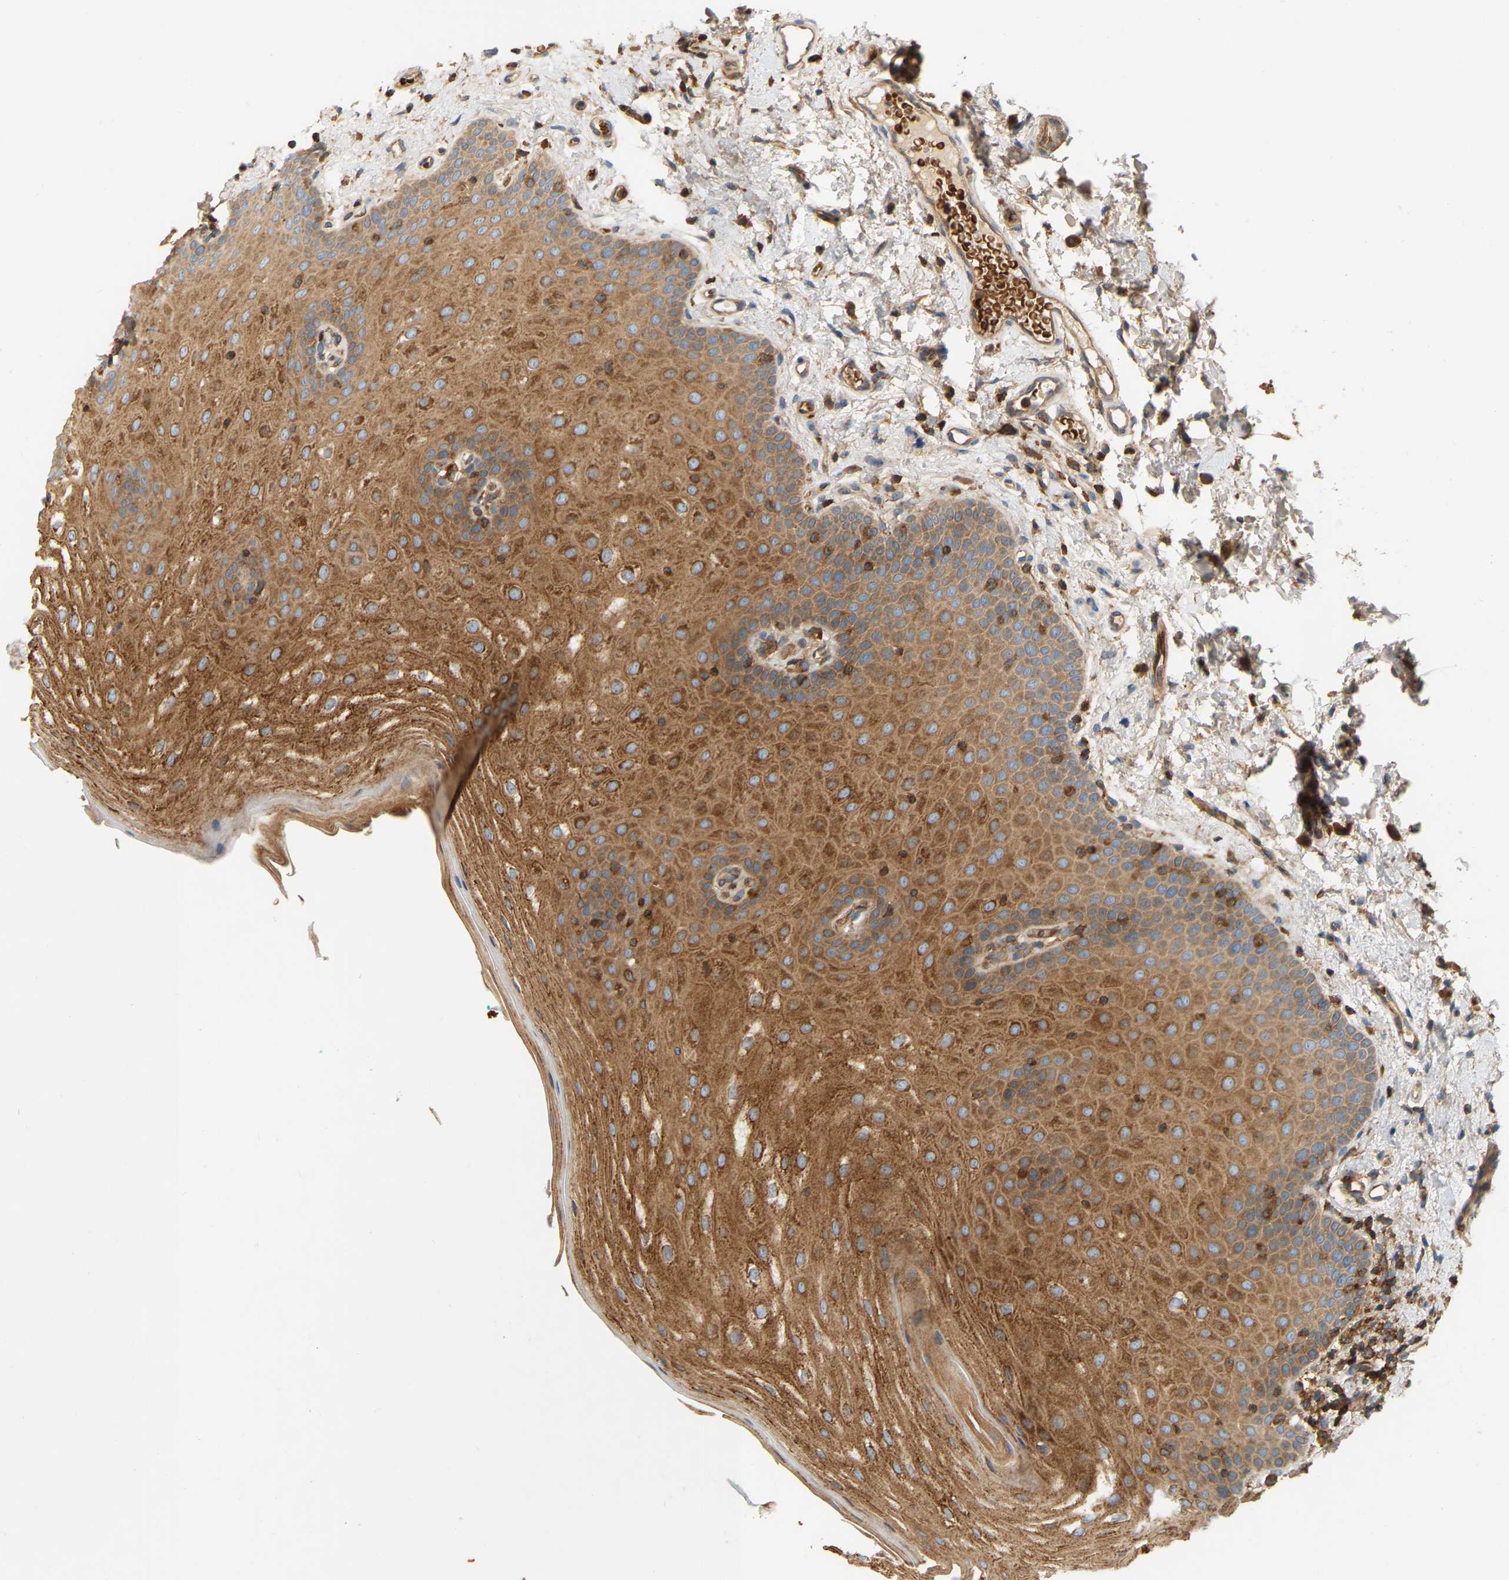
{"staining": {"intensity": "strong", "quantity": ">75%", "location": "cytoplasmic/membranous"}, "tissue": "oral mucosa", "cell_type": "Squamous epithelial cells", "image_type": "normal", "snomed": [{"axis": "morphology", "description": "Normal tissue, NOS"}, {"axis": "topography", "description": "Skin"}, {"axis": "topography", "description": "Oral tissue"}], "caption": "Human oral mucosa stained for a protein (brown) reveals strong cytoplasmic/membranous positive expression in about >75% of squamous epithelial cells.", "gene": "AKAP13", "patient": {"sex": "male", "age": 84}}